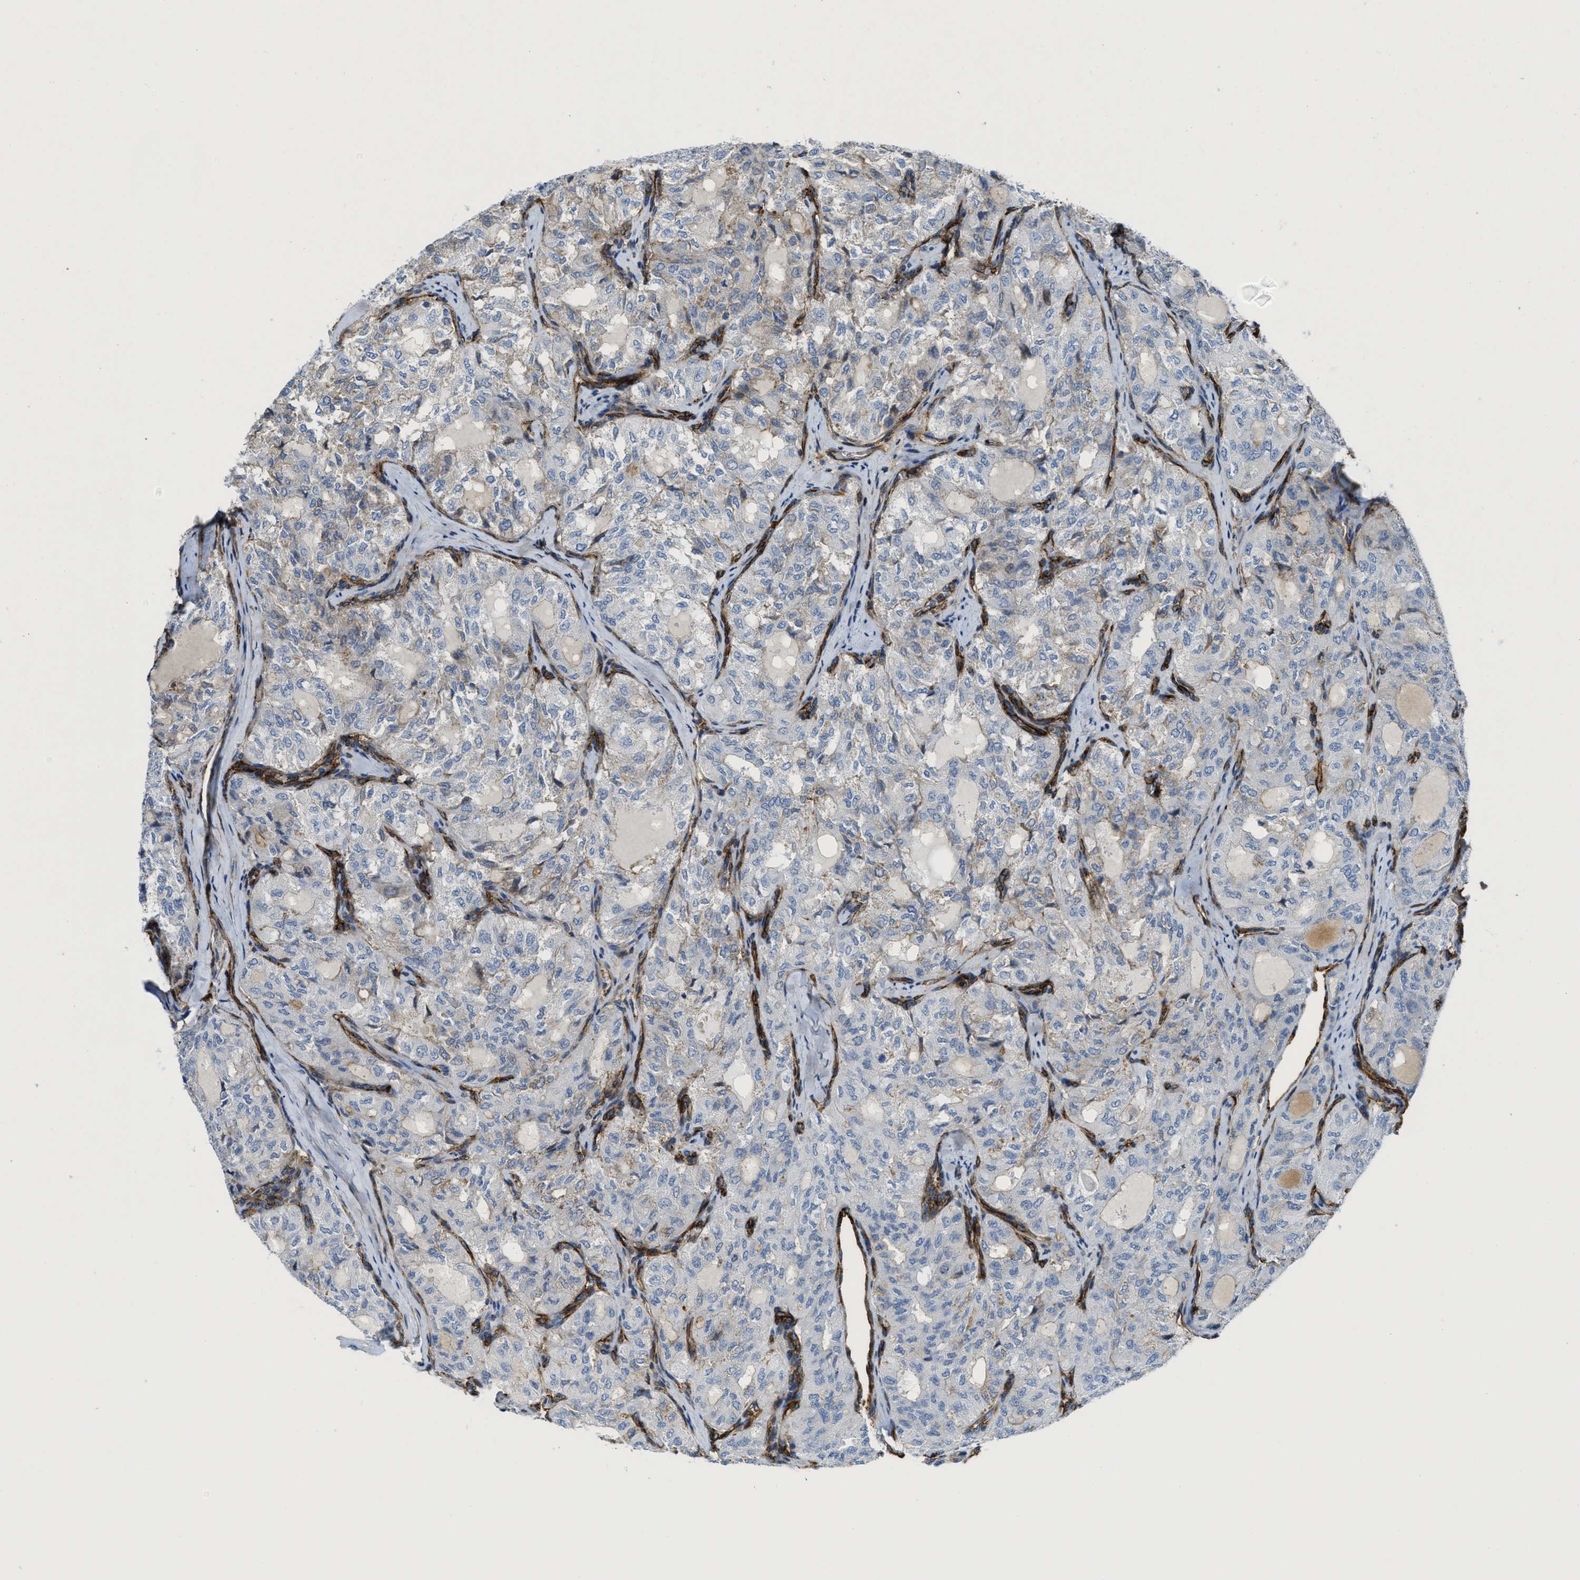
{"staining": {"intensity": "negative", "quantity": "none", "location": "none"}, "tissue": "thyroid cancer", "cell_type": "Tumor cells", "image_type": "cancer", "snomed": [{"axis": "morphology", "description": "Follicular adenoma carcinoma, NOS"}, {"axis": "topography", "description": "Thyroid gland"}], "caption": "Thyroid cancer (follicular adenoma carcinoma) stained for a protein using IHC reveals no positivity tumor cells.", "gene": "NAB1", "patient": {"sex": "male", "age": 75}}